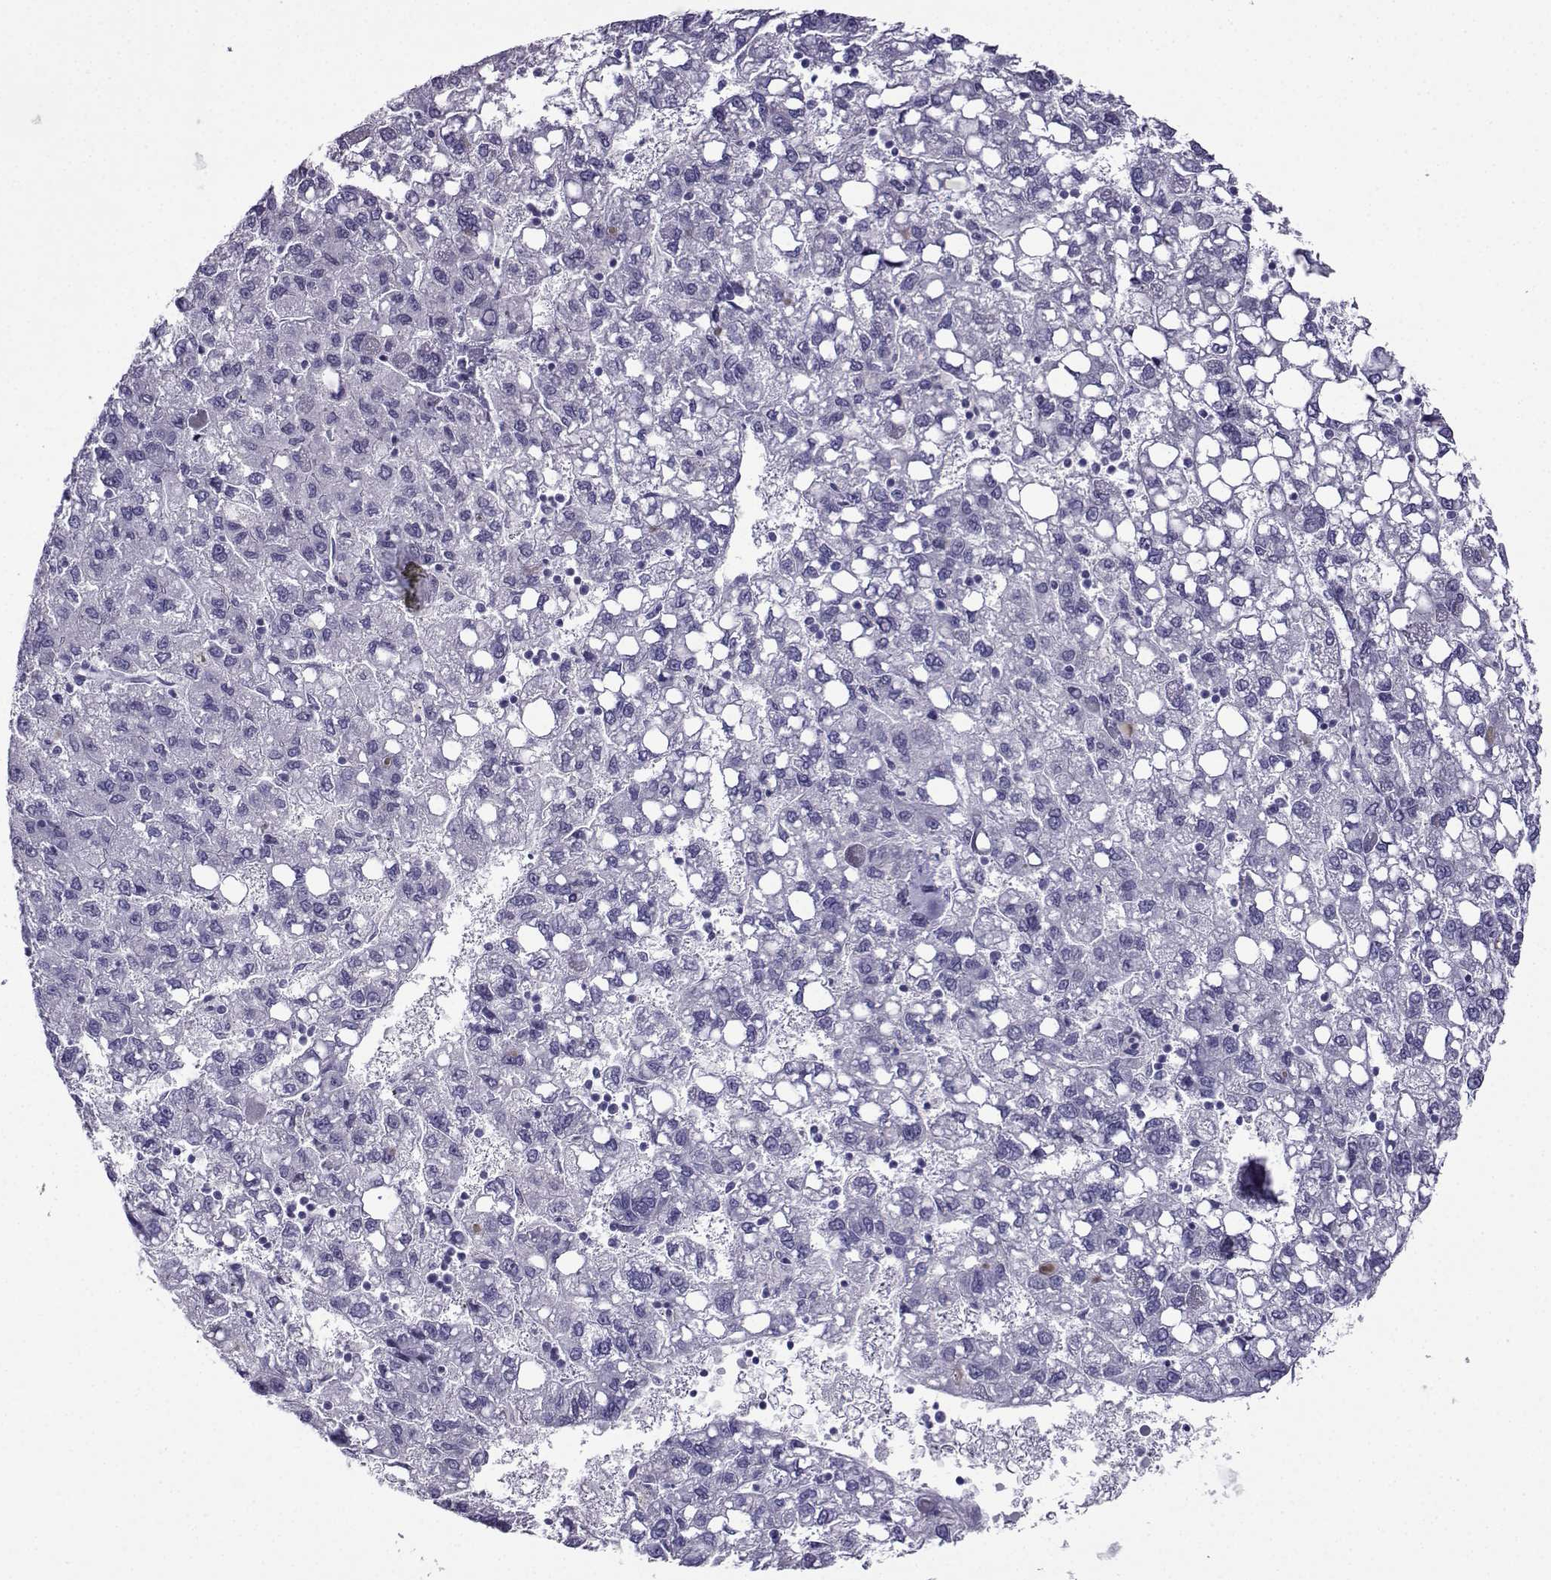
{"staining": {"intensity": "negative", "quantity": "none", "location": "none"}, "tissue": "liver cancer", "cell_type": "Tumor cells", "image_type": "cancer", "snomed": [{"axis": "morphology", "description": "Carcinoma, Hepatocellular, NOS"}, {"axis": "topography", "description": "Liver"}], "caption": "The micrograph exhibits no significant positivity in tumor cells of liver hepatocellular carcinoma.", "gene": "CRYBB1", "patient": {"sex": "female", "age": 82}}